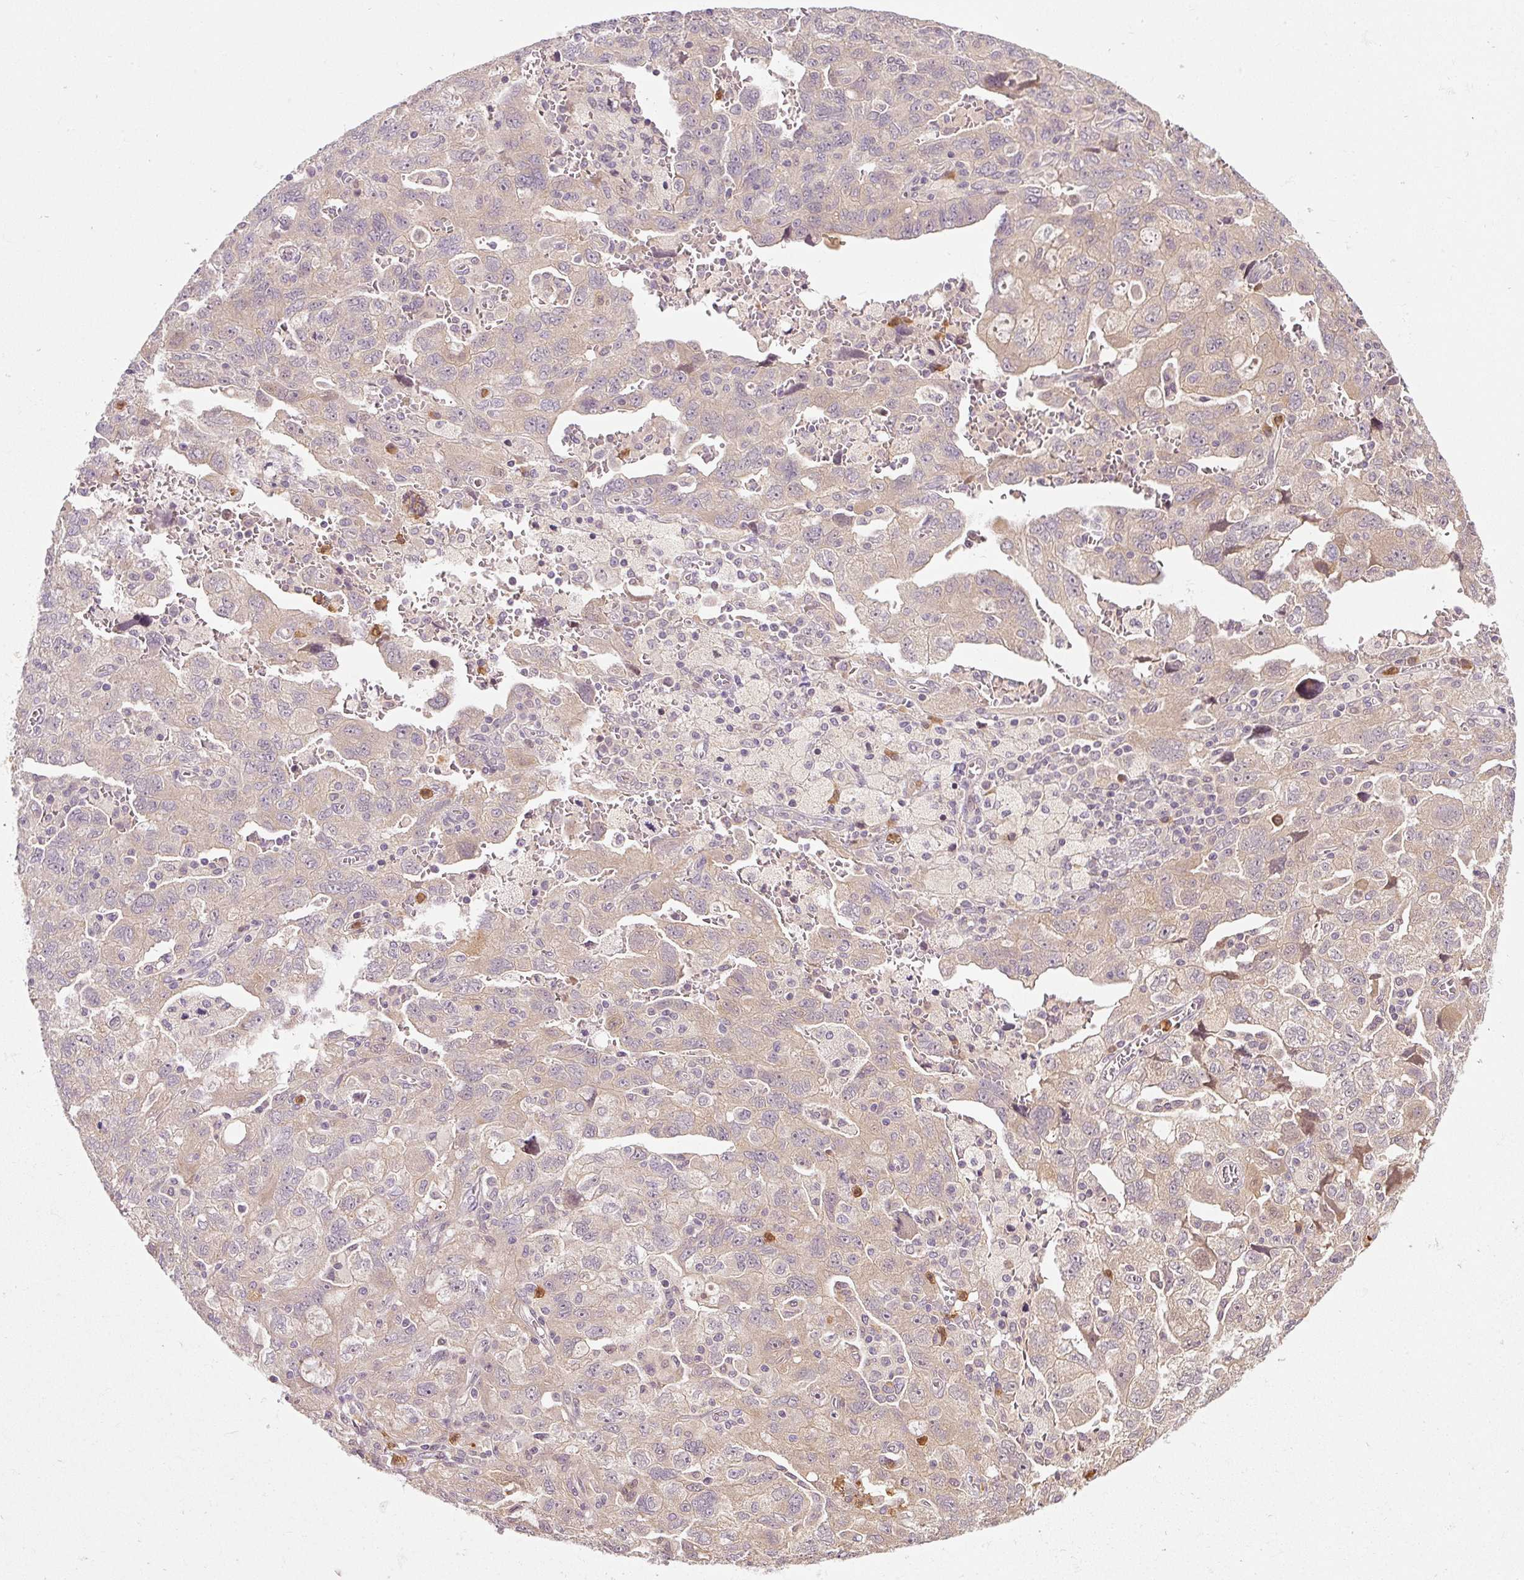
{"staining": {"intensity": "weak", "quantity": "25%-75%", "location": "cytoplasmic/membranous"}, "tissue": "ovarian cancer", "cell_type": "Tumor cells", "image_type": "cancer", "snomed": [{"axis": "morphology", "description": "Carcinoma, NOS"}, {"axis": "morphology", "description": "Cystadenocarcinoma, serous, NOS"}, {"axis": "topography", "description": "Ovary"}], "caption": "Immunohistochemistry staining of serous cystadenocarcinoma (ovarian), which shows low levels of weak cytoplasmic/membranous positivity in approximately 25%-75% of tumor cells indicating weak cytoplasmic/membranous protein positivity. The staining was performed using DAB (brown) for protein detection and nuclei were counterstained in hematoxylin (blue).", "gene": "CTTNBP2", "patient": {"sex": "female", "age": 69}}